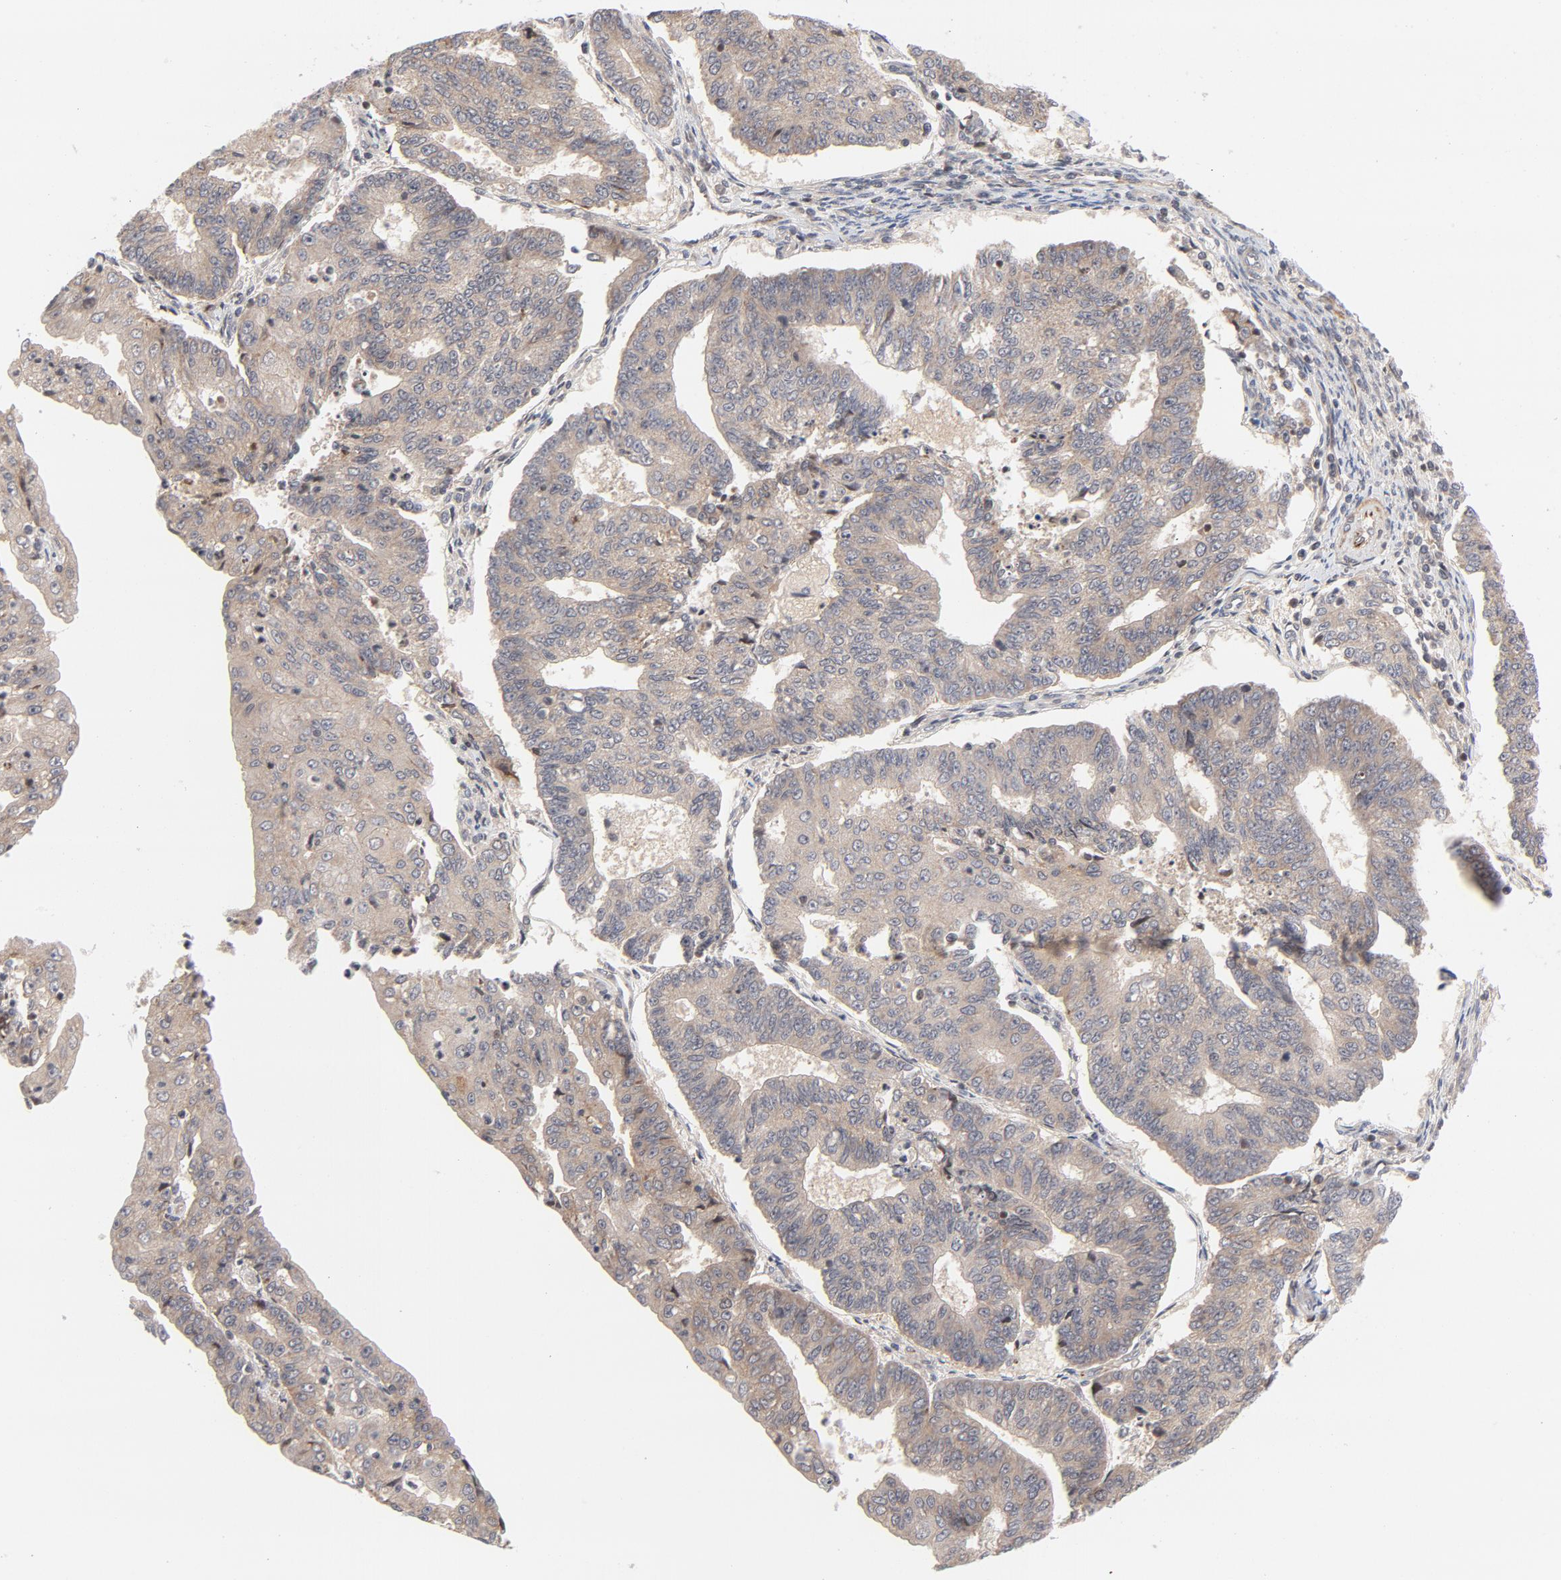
{"staining": {"intensity": "weak", "quantity": ">75%", "location": "cytoplasmic/membranous"}, "tissue": "endometrial cancer", "cell_type": "Tumor cells", "image_type": "cancer", "snomed": [{"axis": "morphology", "description": "Adenocarcinoma, NOS"}, {"axis": "topography", "description": "Endometrium"}], "caption": "Endometrial adenocarcinoma tissue shows weak cytoplasmic/membranous positivity in approximately >75% of tumor cells", "gene": "DNAAF2", "patient": {"sex": "female", "age": 56}}